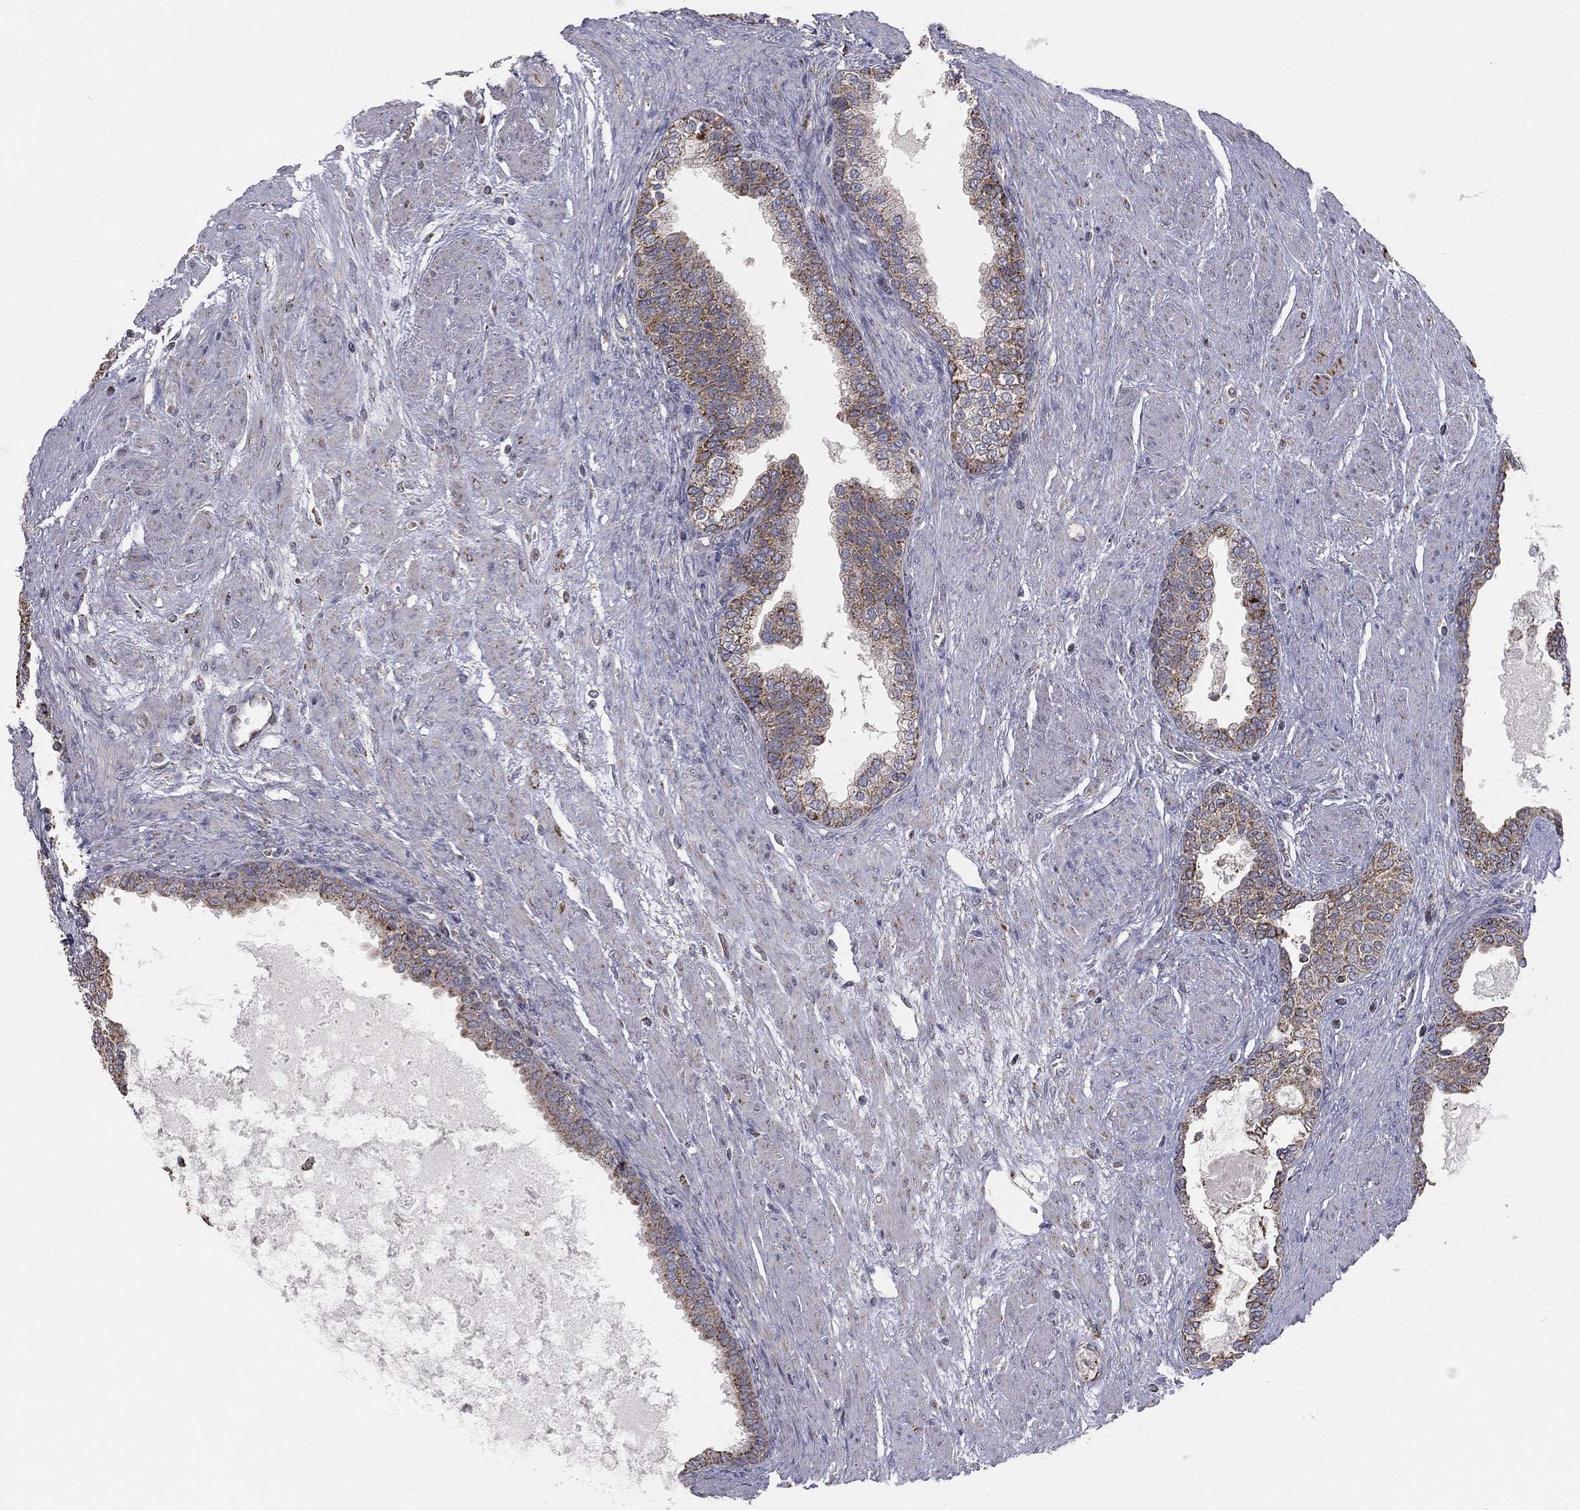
{"staining": {"intensity": "moderate", "quantity": ">75%", "location": "cytoplasmic/membranous"}, "tissue": "prostate cancer", "cell_type": "Tumor cells", "image_type": "cancer", "snomed": [{"axis": "morphology", "description": "Adenocarcinoma, NOS"}, {"axis": "topography", "description": "Prostate and seminal vesicle, NOS"}, {"axis": "topography", "description": "Prostate"}], "caption": "About >75% of tumor cells in human adenocarcinoma (prostate) show moderate cytoplasmic/membranous protein positivity as visualized by brown immunohistochemical staining.", "gene": "HADH", "patient": {"sex": "male", "age": 62}}